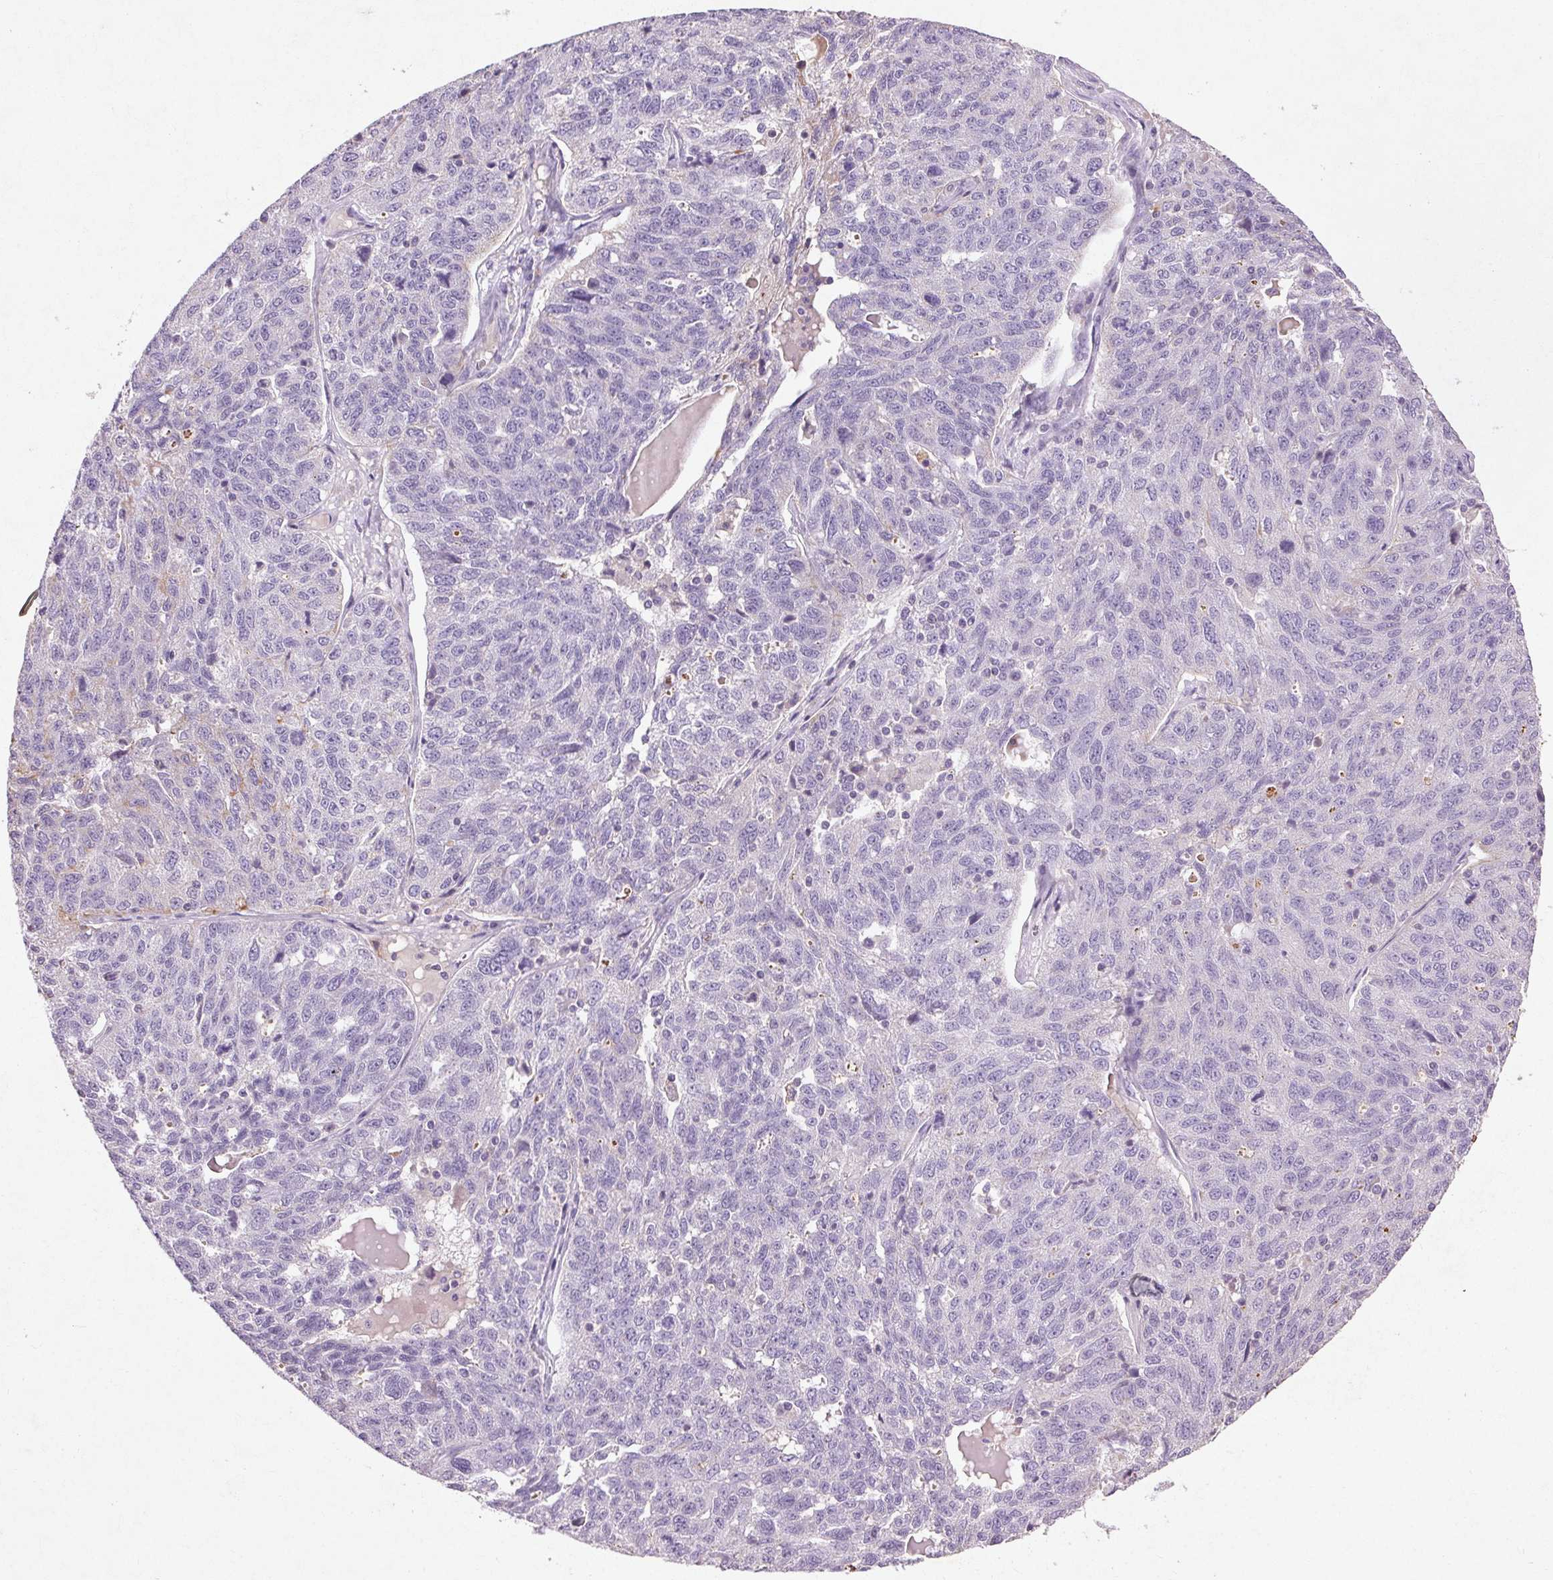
{"staining": {"intensity": "negative", "quantity": "none", "location": "none"}, "tissue": "ovarian cancer", "cell_type": "Tumor cells", "image_type": "cancer", "snomed": [{"axis": "morphology", "description": "Cystadenocarcinoma, serous, NOS"}, {"axis": "topography", "description": "Ovary"}], "caption": "Immunohistochemistry (IHC) of human ovarian serous cystadenocarcinoma demonstrates no positivity in tumor cells. (DAB (3,3'-diaminobenzidine) immunohistochemistry (IHC) with hematoxylin counter stain).", "gene": "FNDC7", "patient": {"sex": "female", "age": 71}}